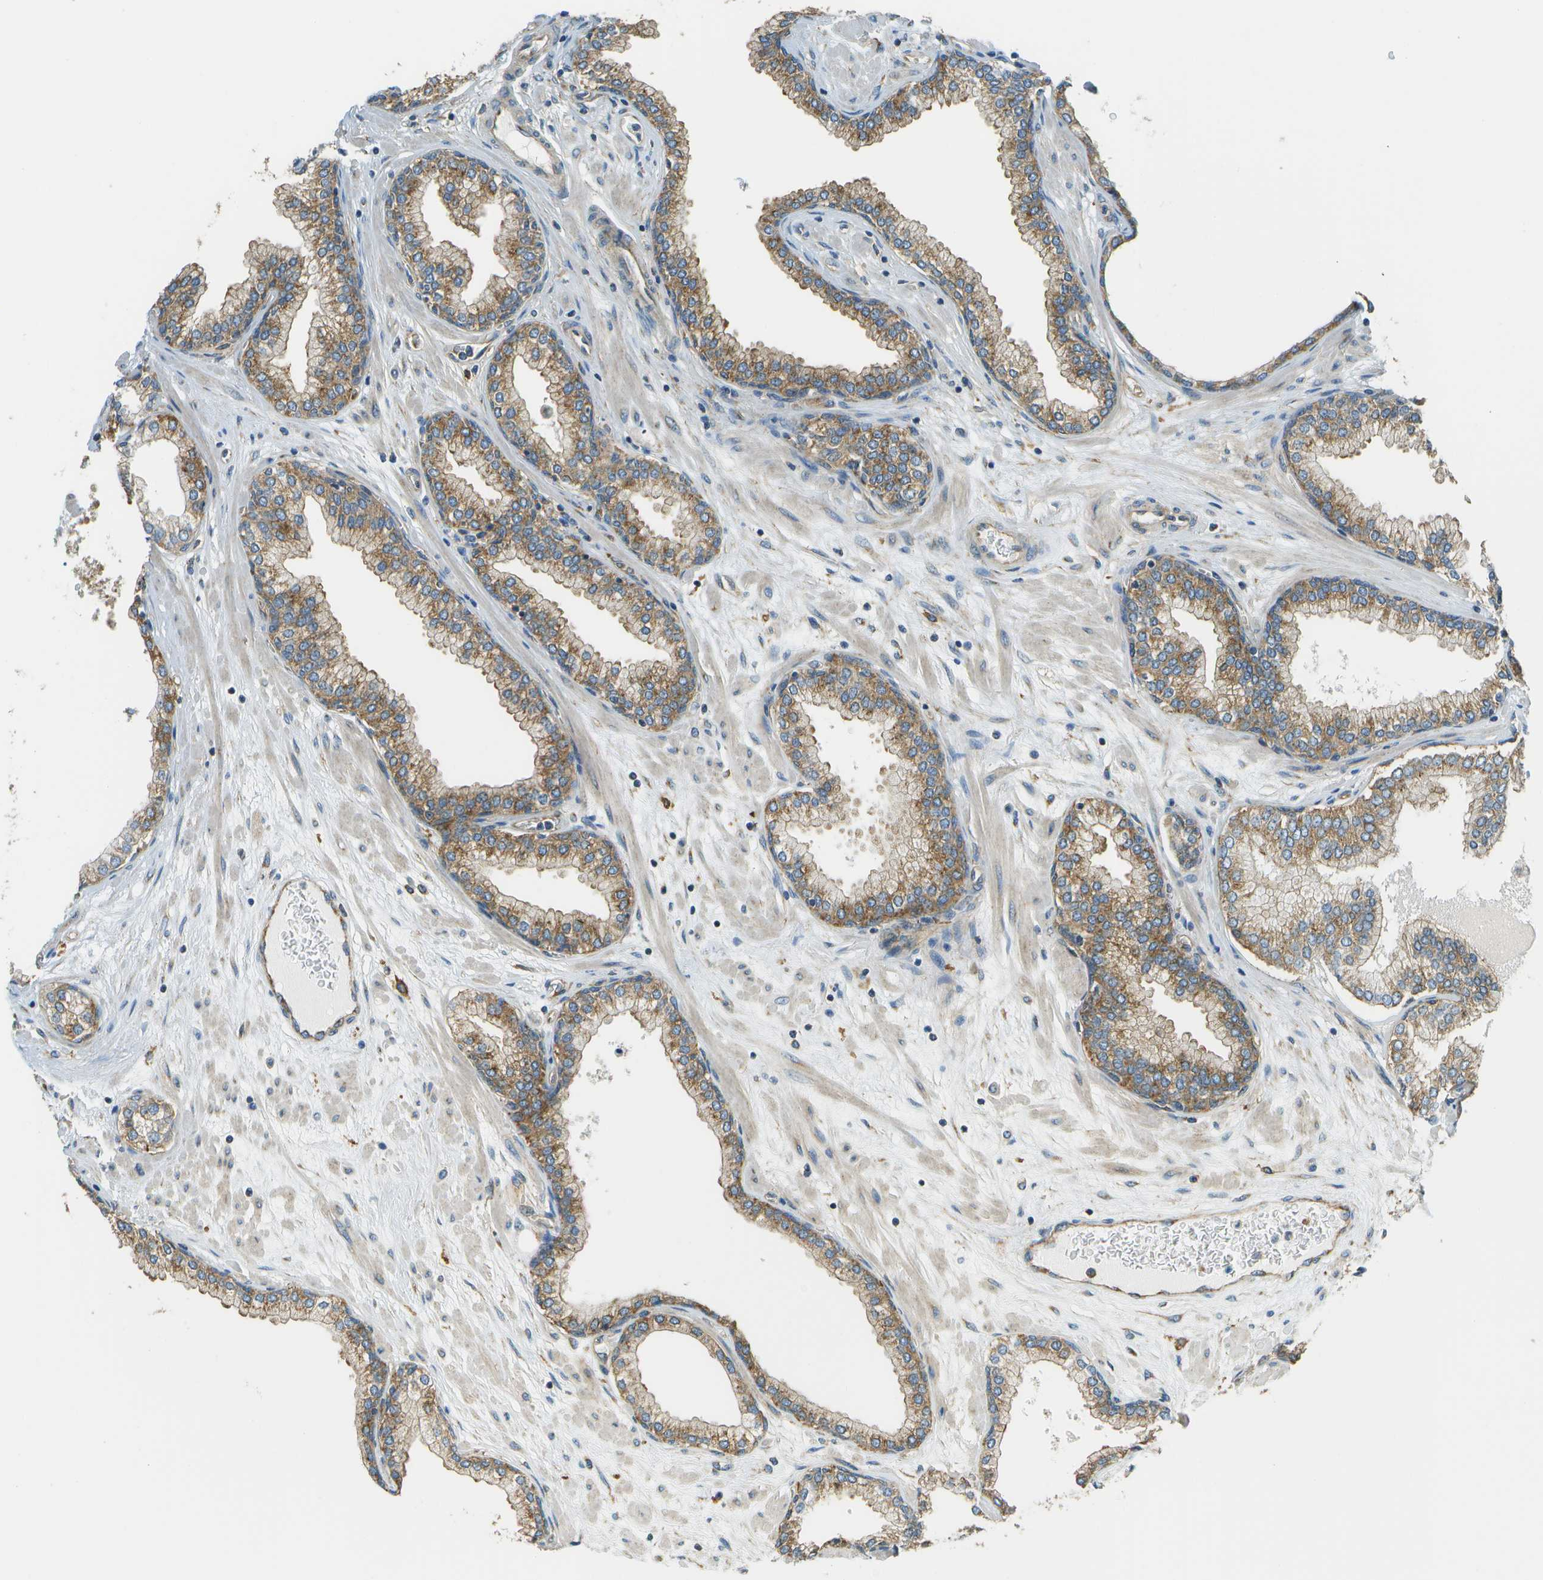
{"staining": {"intensity": "moderate", "quantity": ">75%", "location": "cytoplasmic/membranous"}, "tissue": "prostate", "cell_type": "Glandular cells", "image_type": "normal", "snomed": [{"axis": "morphology", "description": "Normal tissue, NOS"}, {"axis": "morphology", "description": "Urothelial carcinoma, Low grade"}, {"axis": "topography", "description": "Urinary bladder"}, {"axis": "topography", "description": "Prostate"}], "caption": "Benign prostate was stained to show a protein in brown. There is medium levels of moderate cytoplasmic/membranous positivity in approximately >75% of glandular cells.", "gene": "CLTC", "patient": {"sex": "male", "age": 60}}